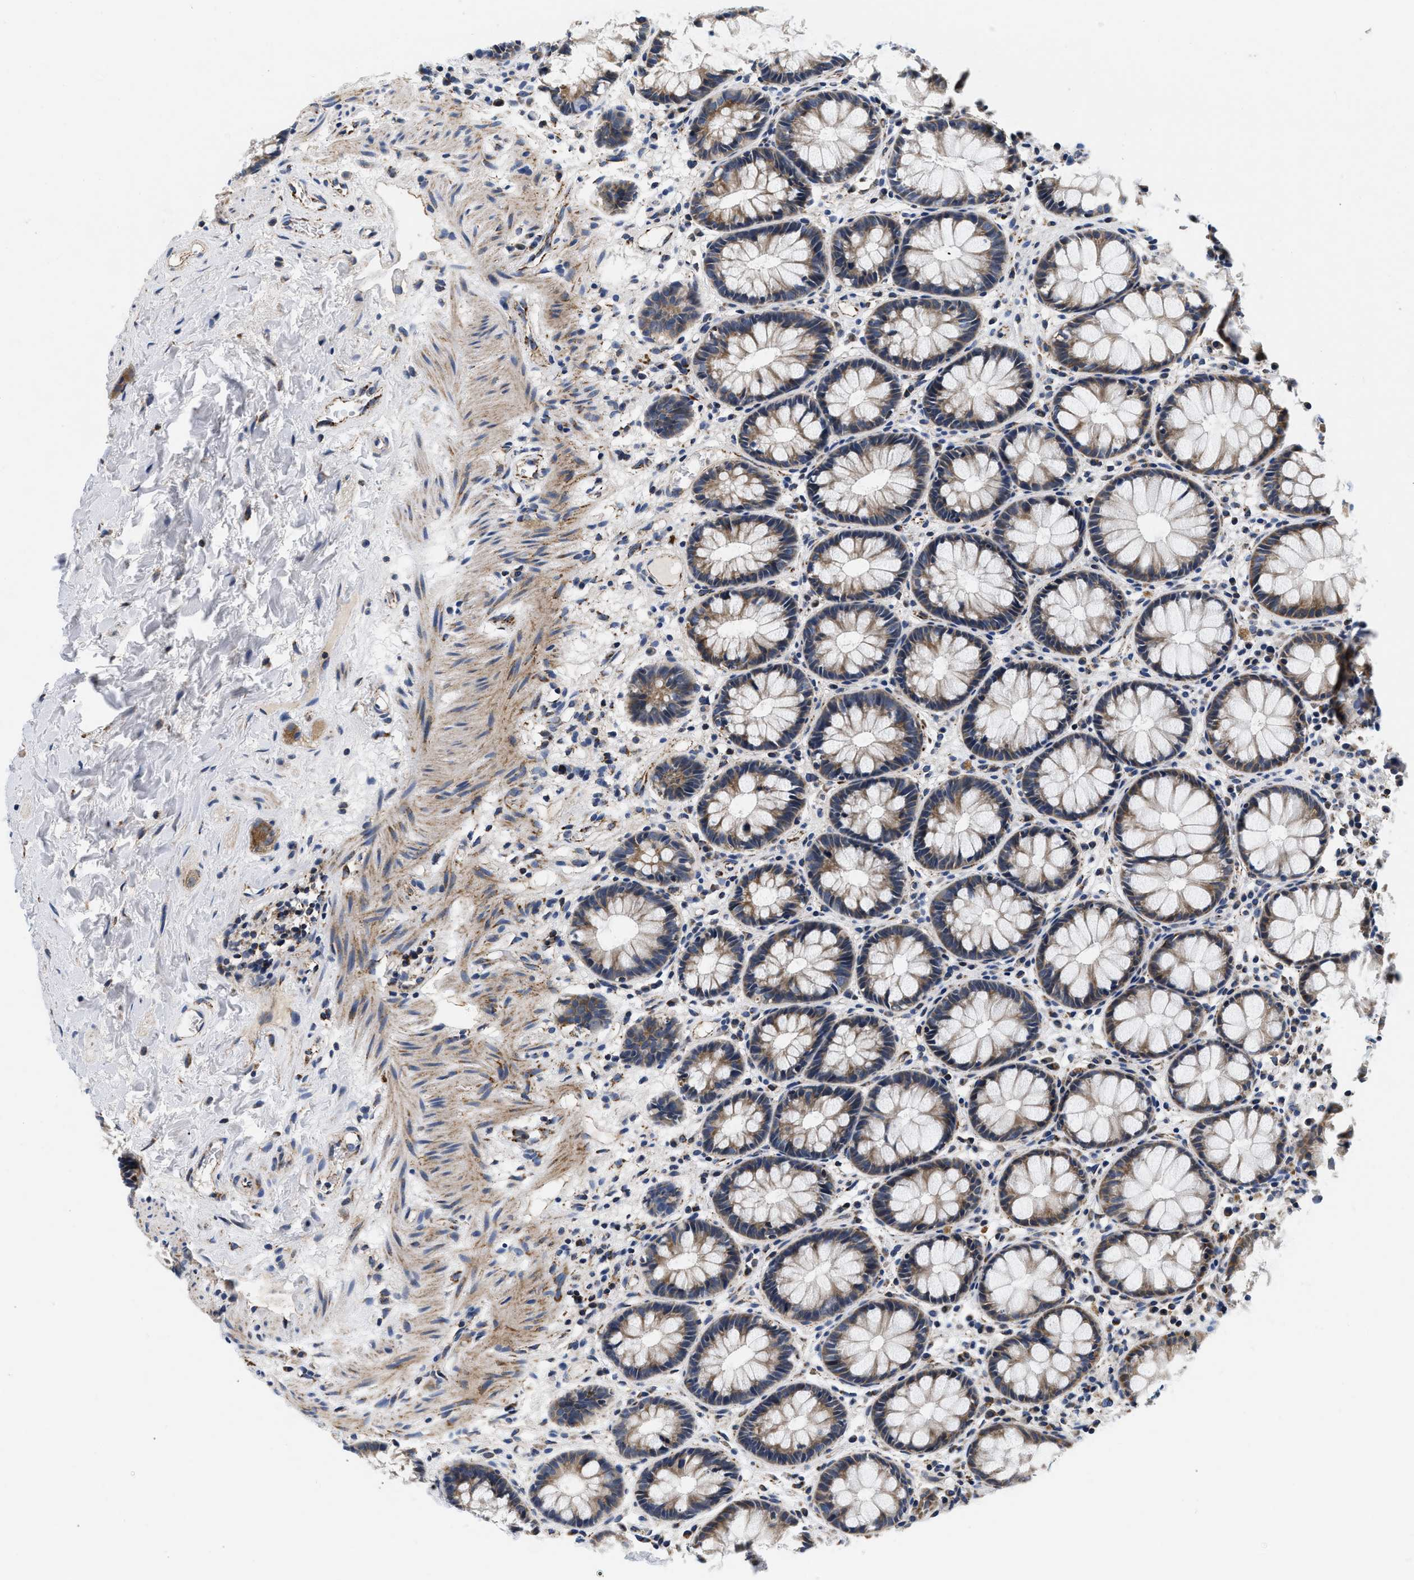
{"staining": {"intensity": "moderate", "quantity": ">75%", "location": "cytoplasmic/membranous"}, "tissue": "rectum", "cell_type": "Glandular cells", "image_type": "normal", "snomed": [{"axis": "morphology", "description": "Normal tissue, NOS"}, {"axis": "topography", "description": "Rectum"}], "caption": "Immunohistochemical staining of normal human rectum exhibits >75% levels of moderate cytoplasmic/membranous protein expression in about >75% of glandular cells.", "gene": "PDP1", "patient": {"sex": "male", "age": 64}}